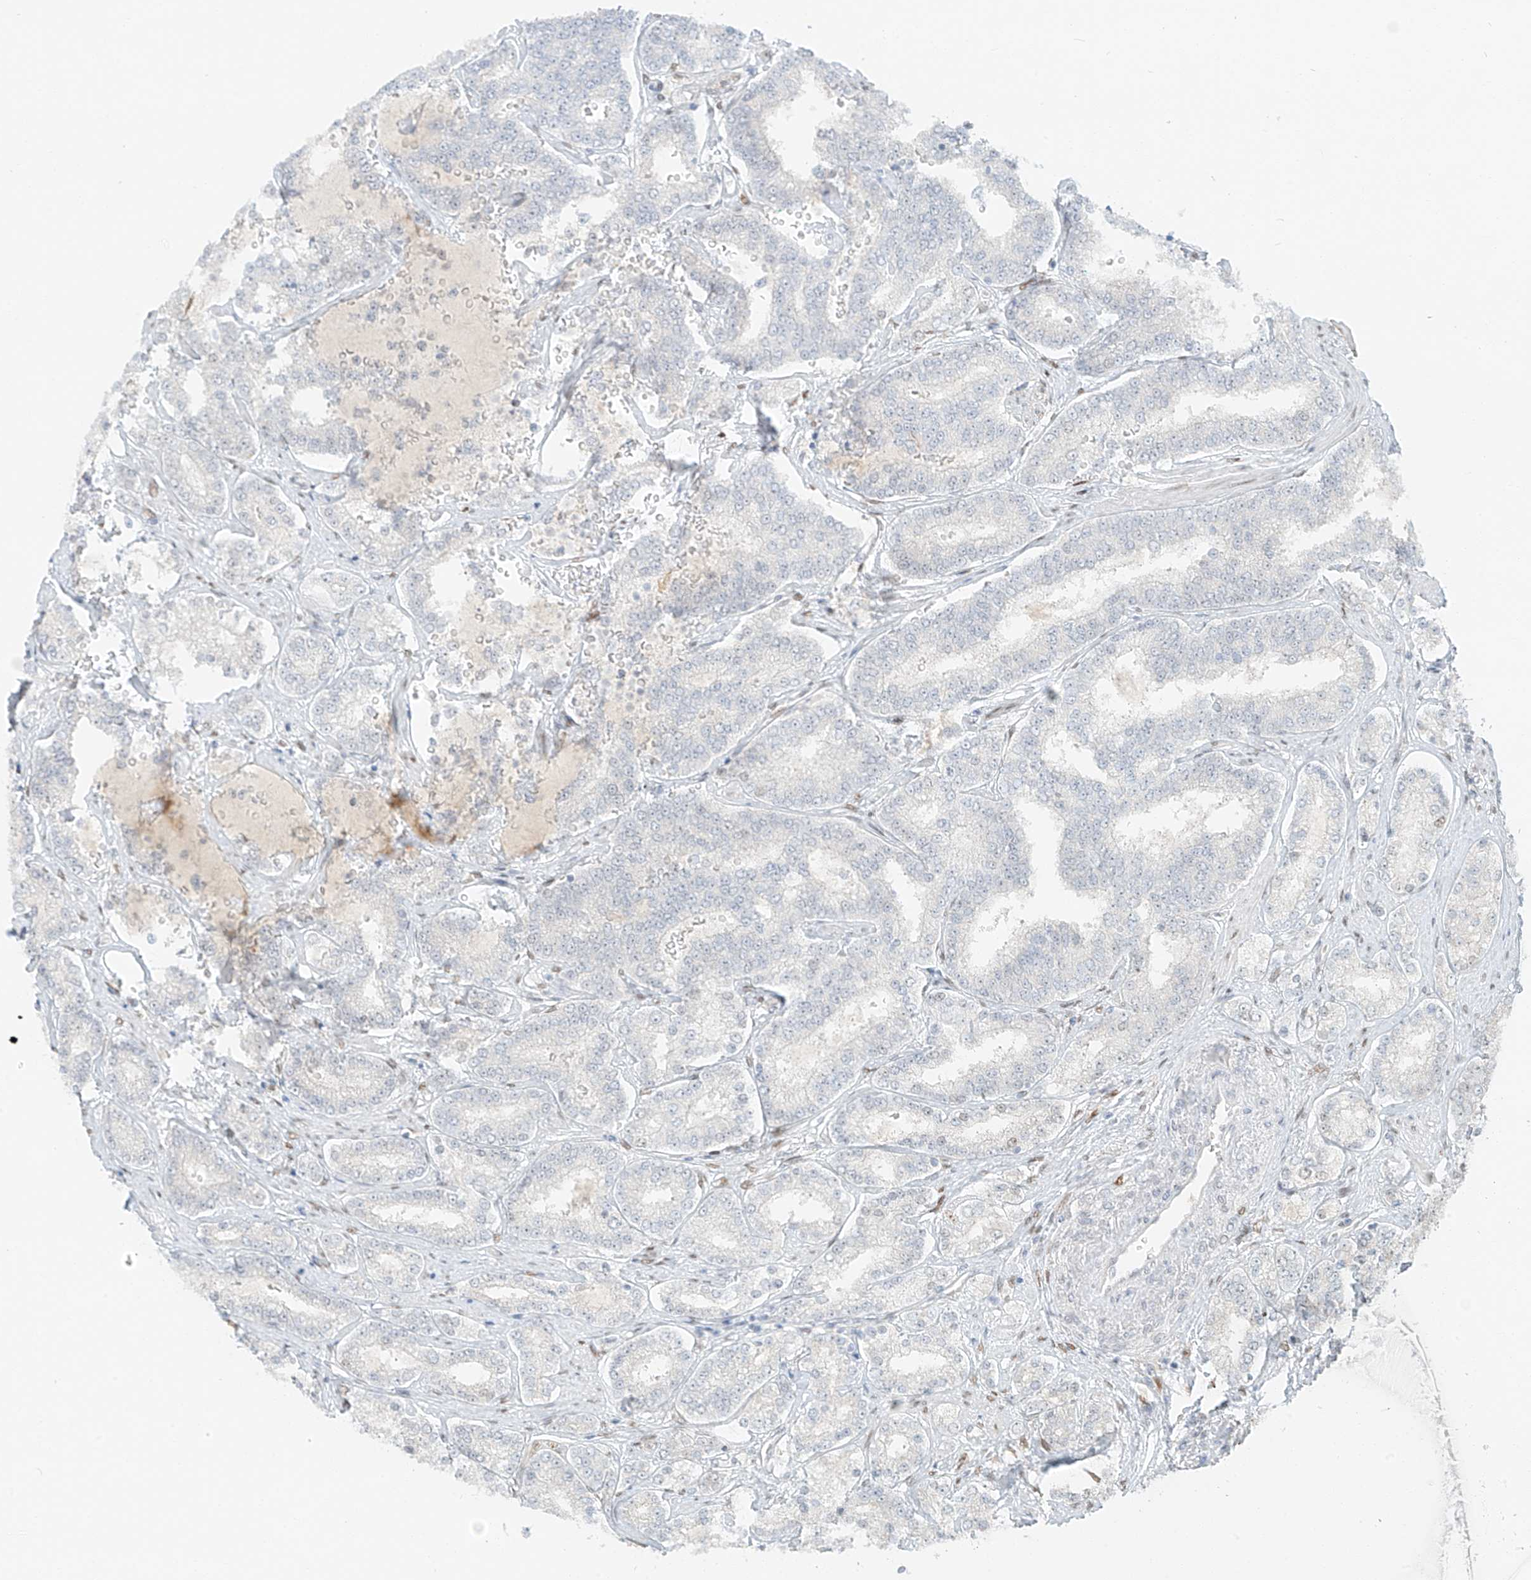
{"staining": {"intensity": "negative", "quantity": "none", "location": "none"}, "tissue": "prostate cancer", "cell_type": "Tumor cells", "image_type": "cancer", "snomed": [{"axis": "morphology", "description": "Normal tissue, NOS"}, {"axis": "morphology", "description": "Adenocarcinoma, High grade"}, {"axis": "topography", "description": "Prostate"}], "caption": "Tumor cells show no significant protein staining in prostate adenocarcinoma (high-grade).", "gene": "ZNF774", "patient": {"sex": "male", "age": 83}}